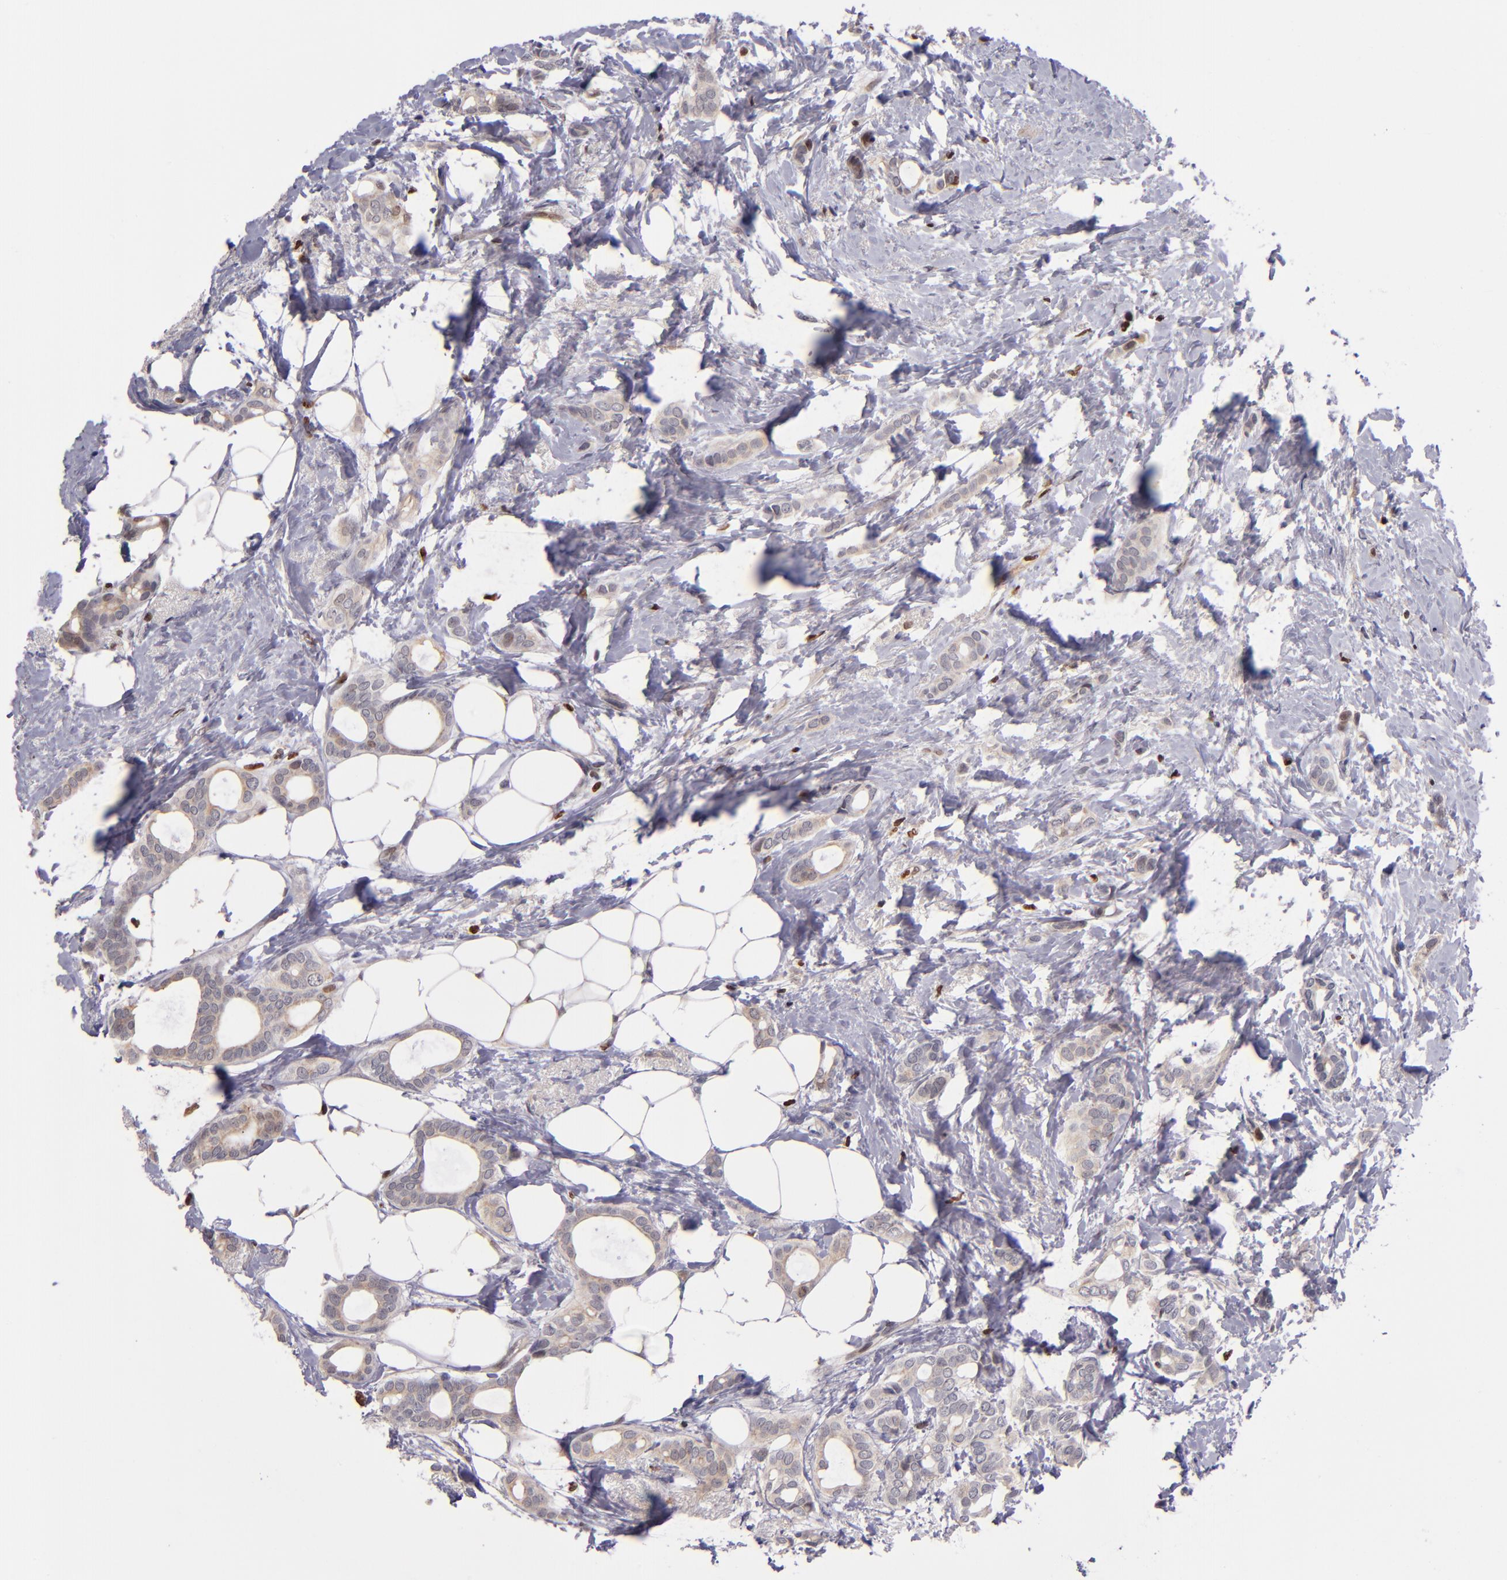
{"staining": {"intensity": "weak", "quantity": "25%-75%", "location": "nuclear"}, "tissue": "breast cancer", "cell_type": "Tumor cells", "image_type": "cancer", "snomed": [{"axis": "morphology", "description": "Duct carcinoma"}, {"axis": "topography", "description": "Breast"}], "caption": "IHC photomicrograph of breast cancer (invasive ductal carcinoma) stained for a protein (brown), which exhibits low levels of weak nuclear staining in approximately 25%-75% of tumor cells.", "gene": "CDKL5", "patient": {"sex": "female", "age": 54}}